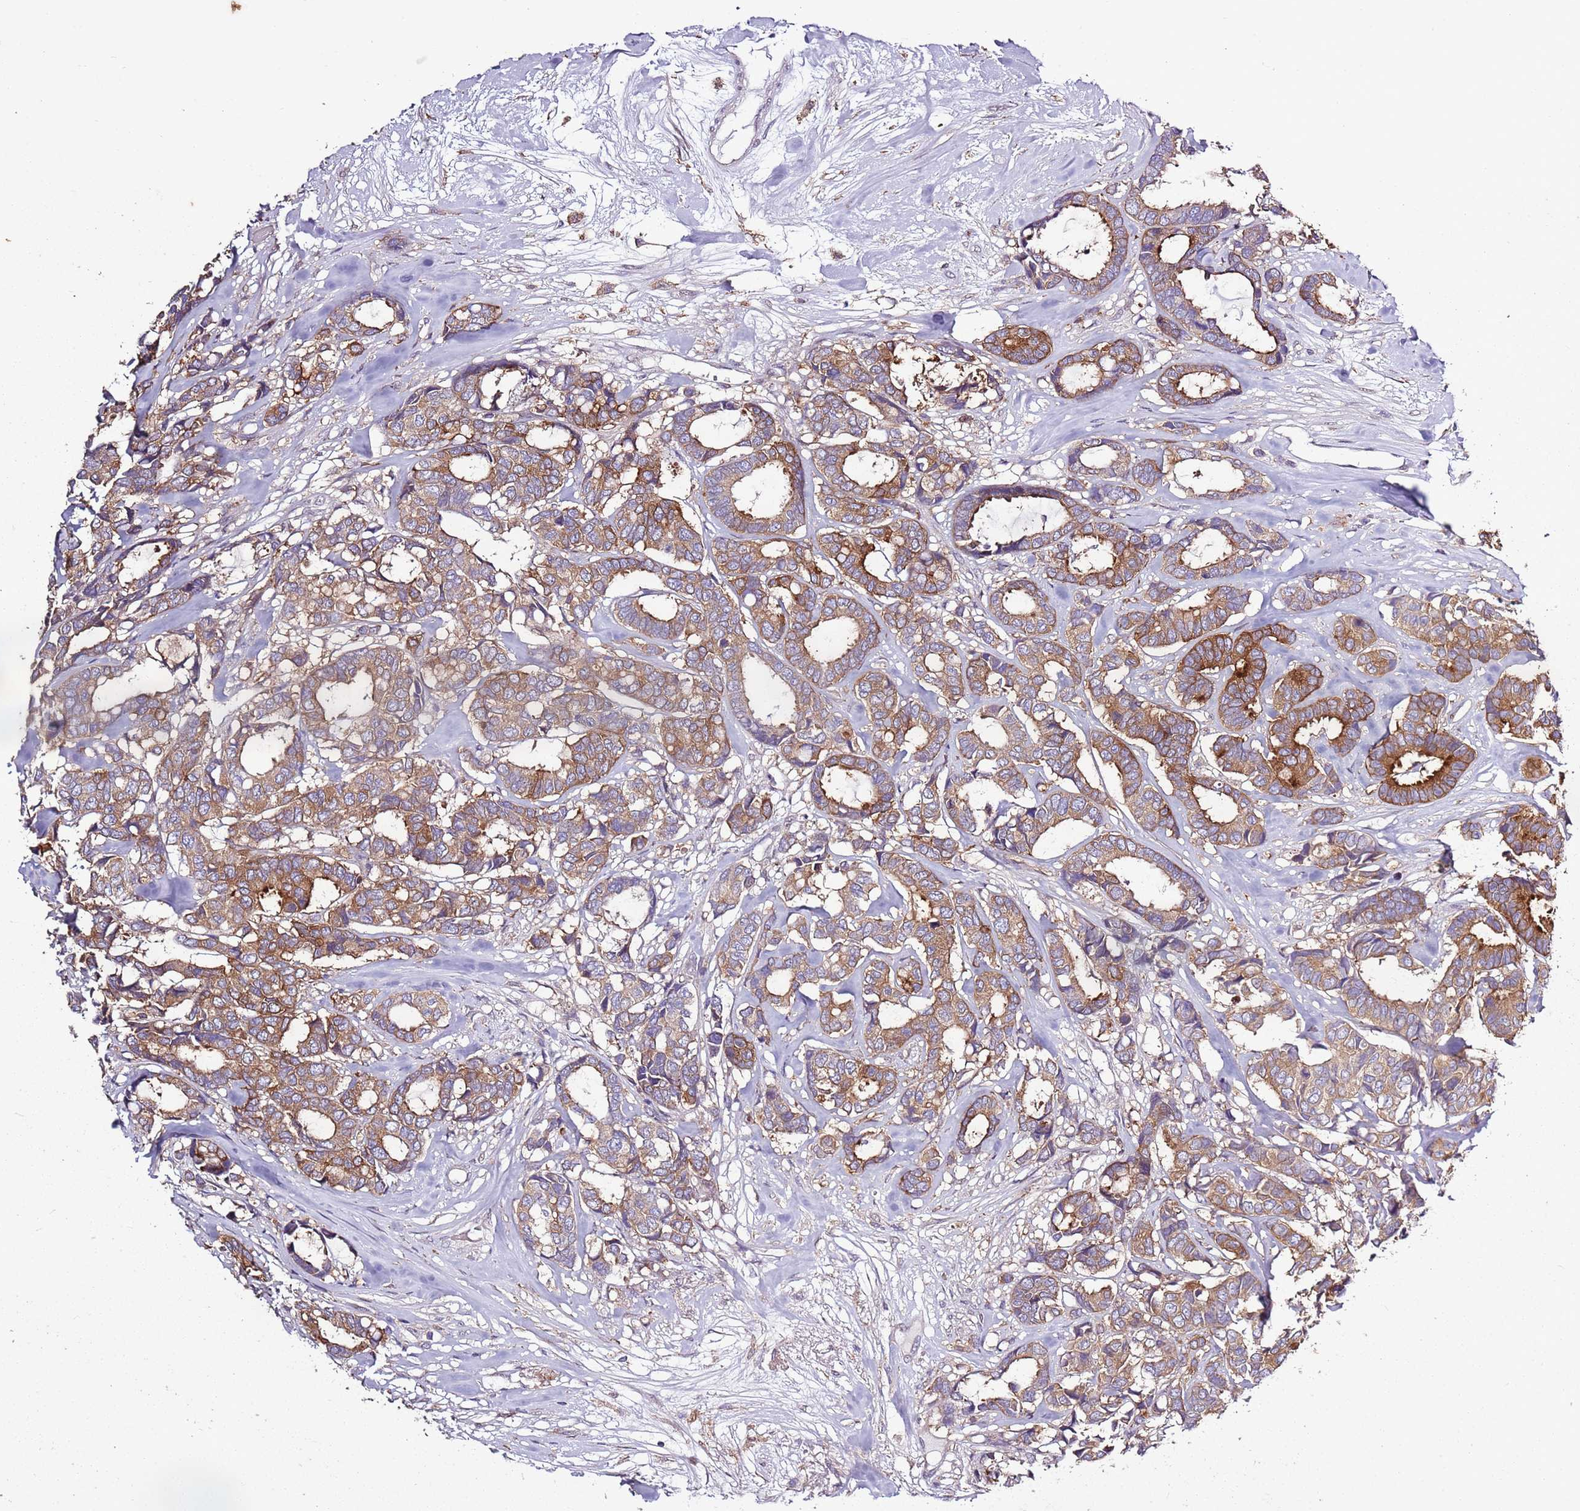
{"staining": {"intensity": "moderate", "quantity": ">75%", "location": "cytoplasmic/membranous"}, "tissue": "breast cancer", "cell_type": "Tumor cells", "image_type": "cancer", "snomed": [{"axis": "morphology", "description": "Duct carcinoma"}, {"axis": "topography", "description": "Breast"}], "caption": "IHC staining of breast cancer (invasive ductal carcinoma), which shows medium levels of moderate cytoplasmic/membranous positivity in approximately >75% of tumor cells indicating moderate cytoplasmic/membranous protein staining. The staining was performed using DAB (3,3'-diaminobenzidine) (brown) for protein detection and nuclei were counterstained in hematoxylin (blue).", "gene": "CAPN9", "patient": {"sex": "female", "age": 87}}